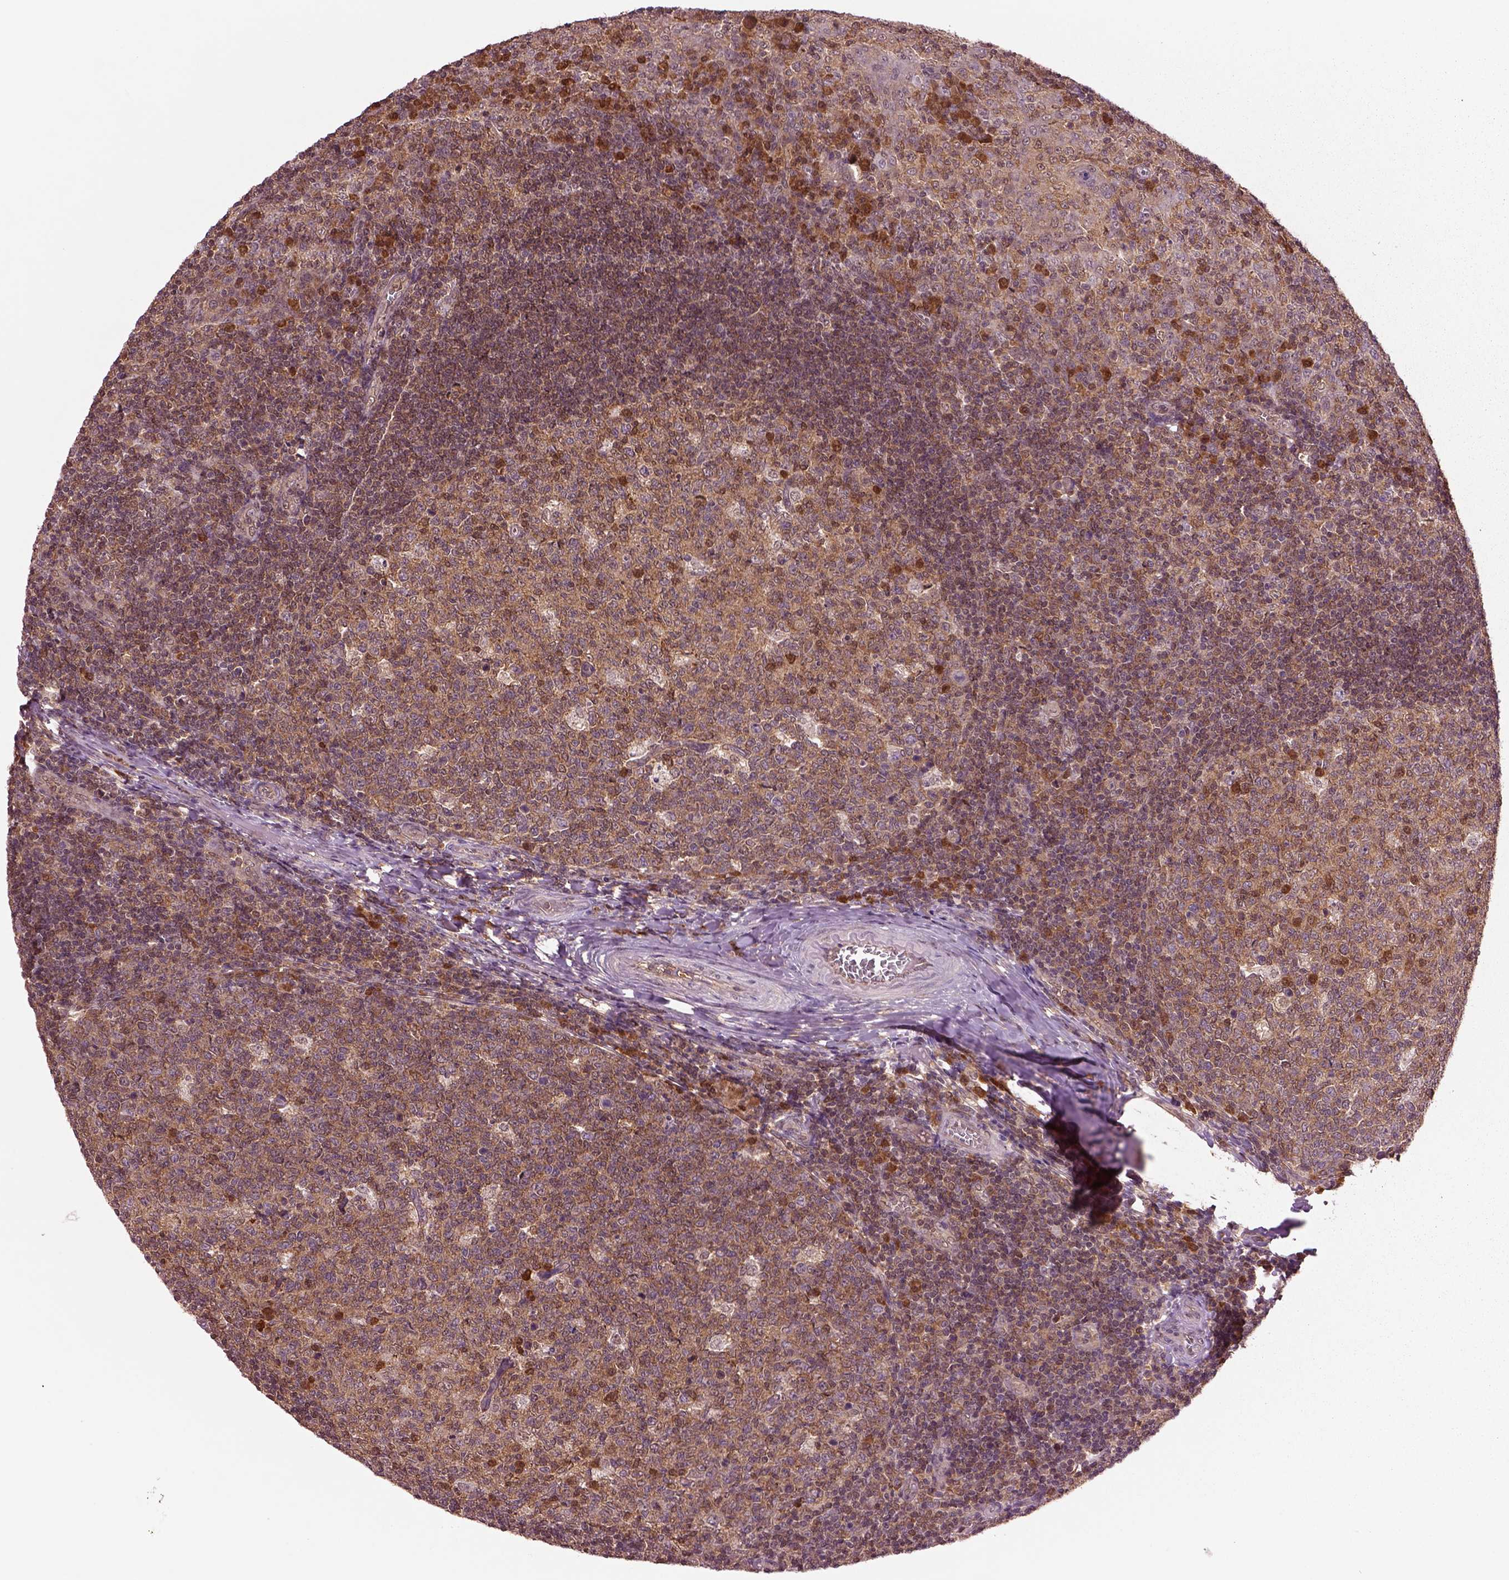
{"staining": {"intensity": "strong", "quantity": "<25%", "location": "cytoplasmic/membranous"}, "tissue": "tonsil", "cell_type": "Germinal center cells", "image_type": "normal", "snomed": [{"axis": "morphology", "description": "Normal tissue, NOS"}, {"axis": "topography", "description": "Tonsil"}], "caption": "An image of human tonsil stained for a protein exhibits strong cytoplasmic/membranous brown staining in germinal center cells. (brown staining indicates protein expression, while blue staining denotes nuclei).", "gene": "MDP1", "patient": {"sex": "female", "age": 13}}